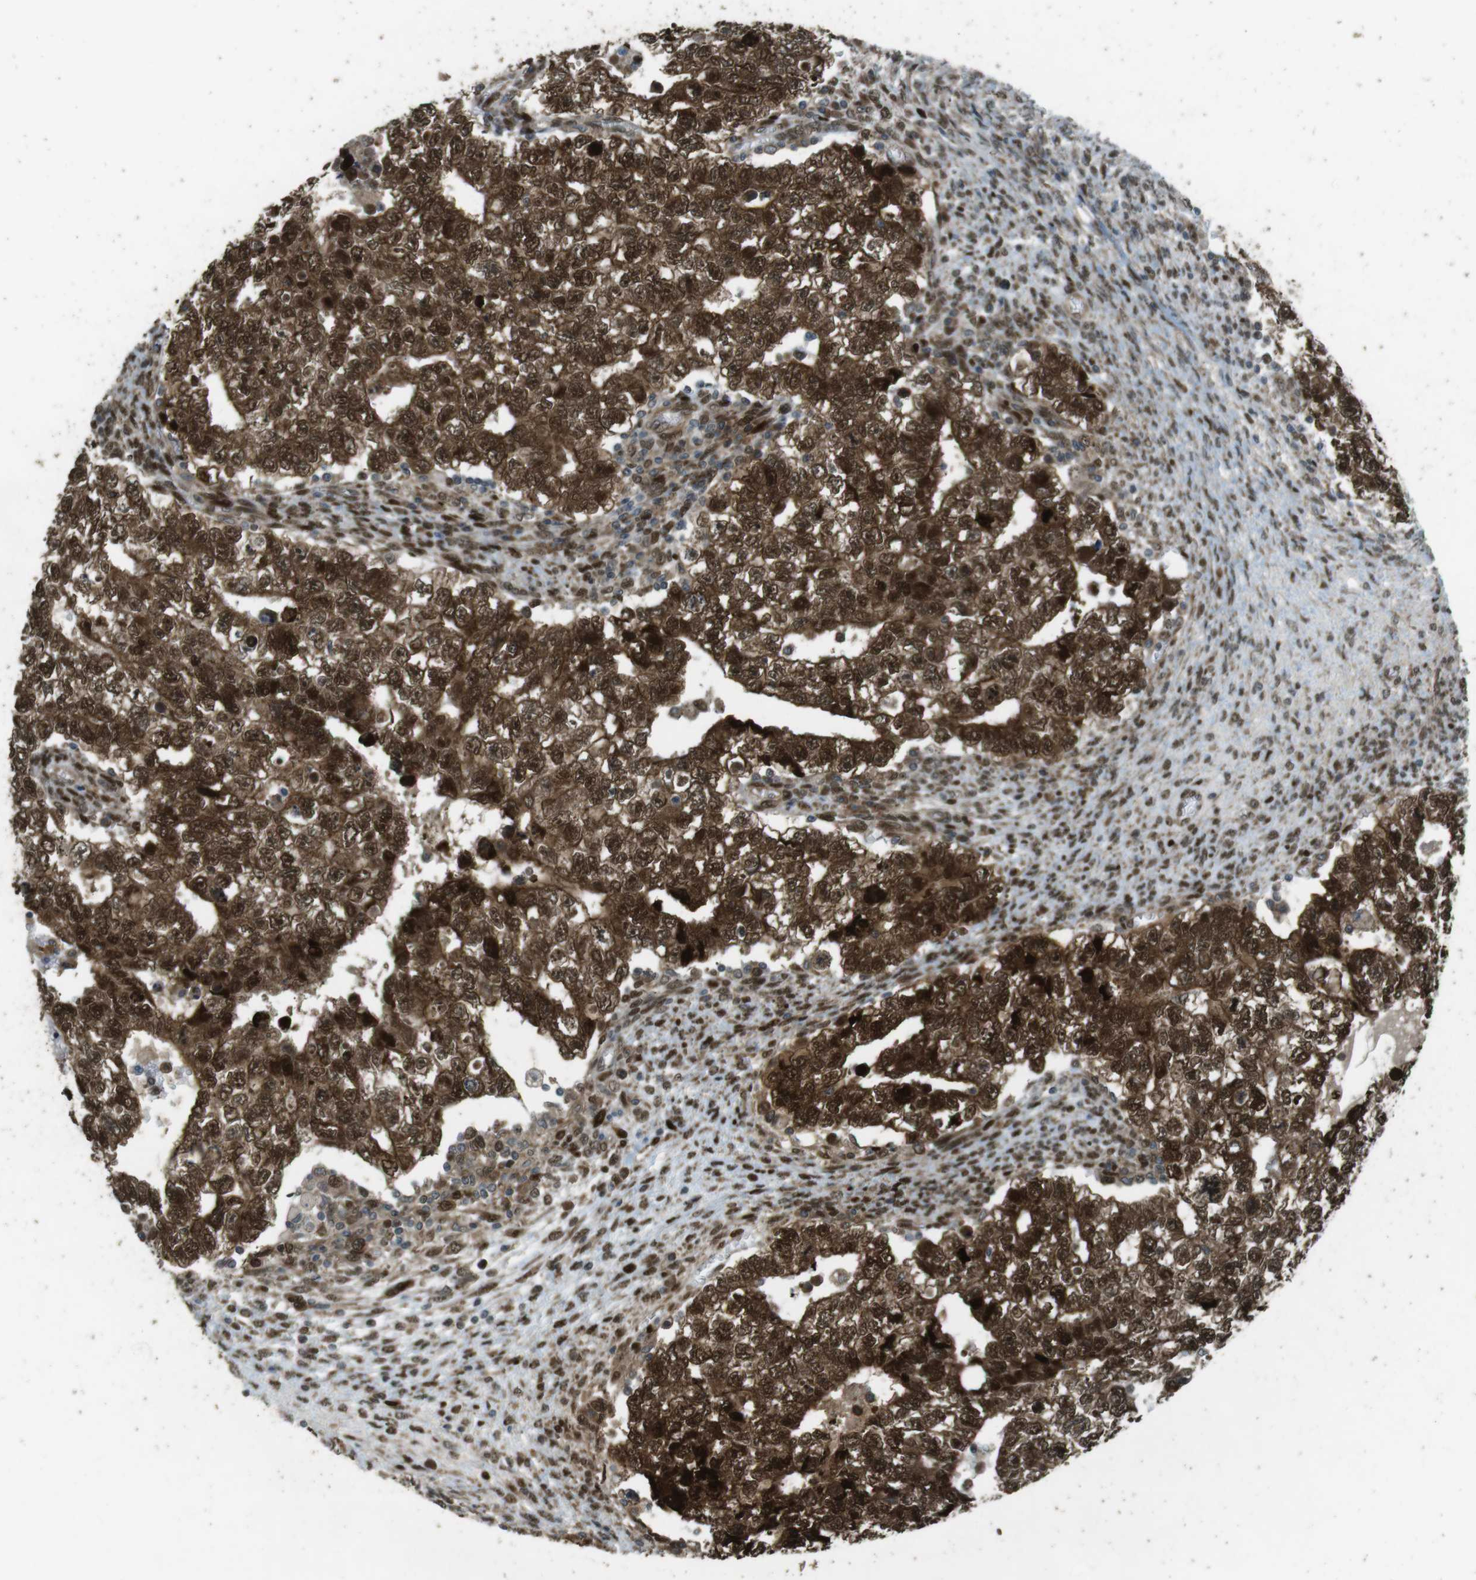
{"staining": {"intensity": "strong", "quantity": ">75%", "location": "cytoplasmic/membranous,nuclear"}, "tissue": "testis cancer", "cell_type": "Tumor cells", "image_type": "cancer", "snomed": [{"axis": "morphology", "description": "Seminoma, NOS"}, {"axis": "morphology", "description": "Carcinoma, Embryonal, NOS"}, {"axis": "topography", "description": "Testis"}], "caption": "Tumor cells reveal strong cytoplasmic/membranous and nuclear positivity in approximately >75% of cells in testis cancer. (DAB = brown stain, brightfield microscopy at high magnification).", "gene": "ZNF330", "patient": {"sex": "male", "age": 38}}